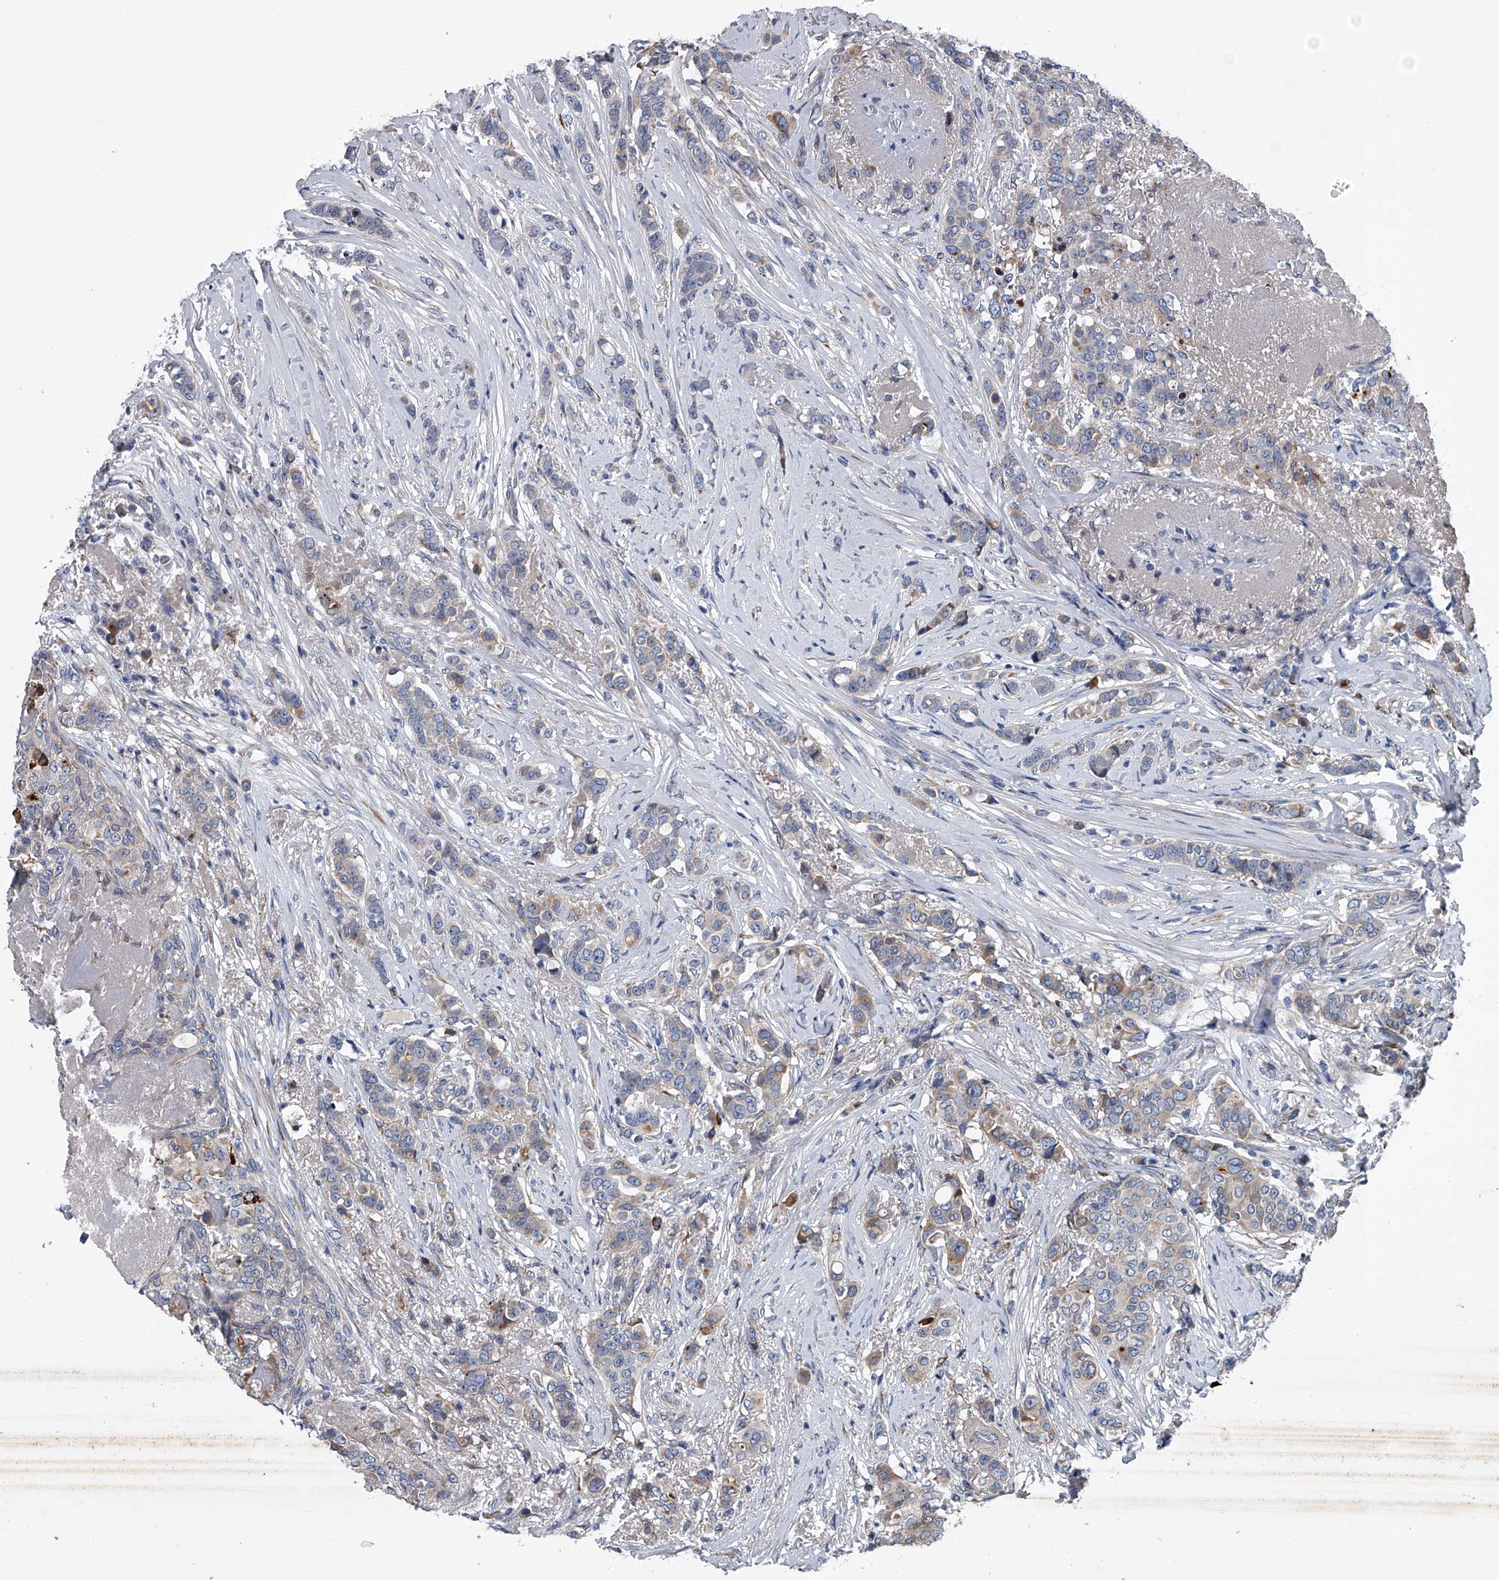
{"staining": {"intensity": "weak", "quantity": "<25%", "location": "cytoplasmic/membranous"}, "tissue": "breast cancer", "cell_type": "Tumor cells", "image_type": "cancer", "snomed": [{"axis": "morphology", "description": "Lobular carcinoma"}, {"axis": "topography", "description": "Breast"}], "caption": "Human breast lobular carcinoma stained for a protein using IHC reveals no staining in tumor cells.", "gene": "ABCG1", "patient": {"sex": "female", "age": 51}}